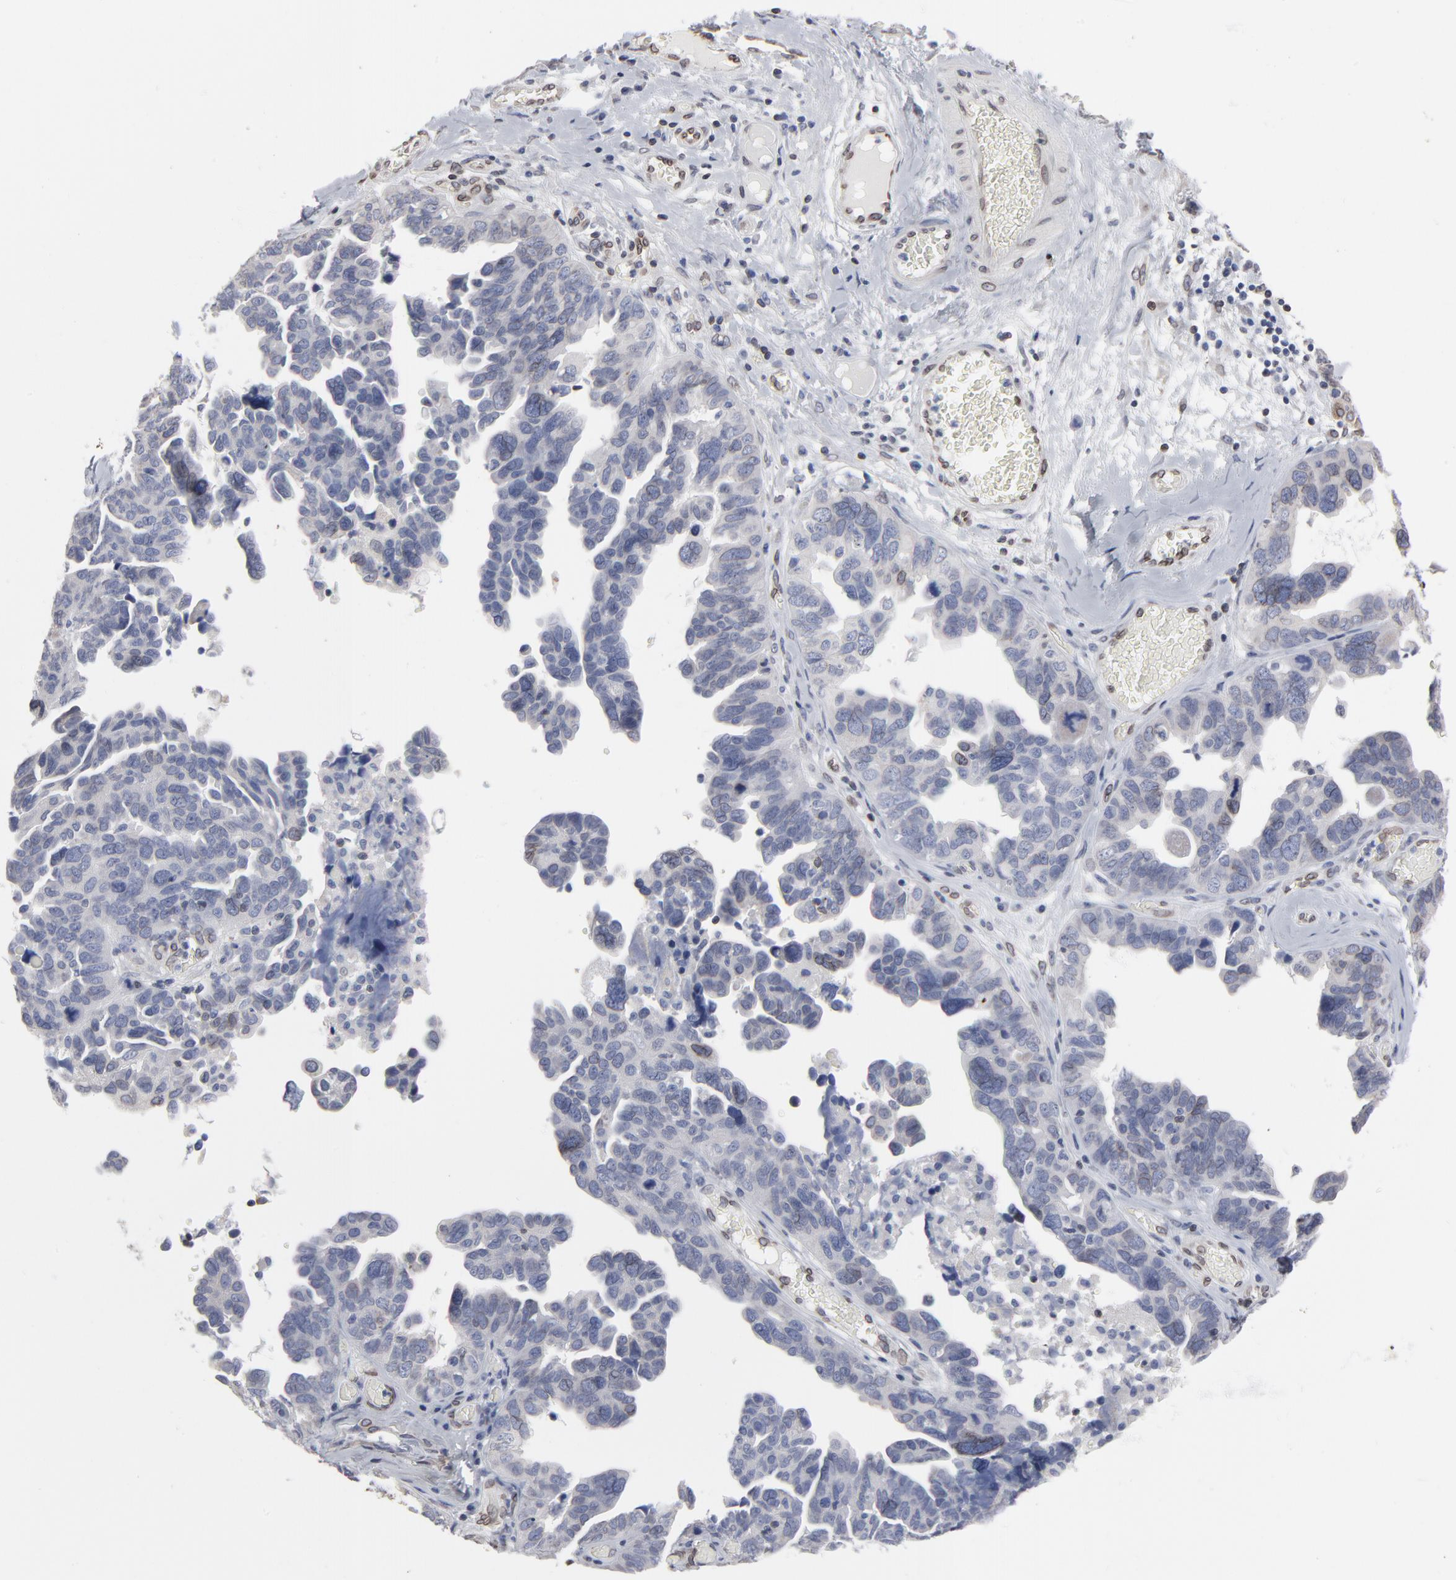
{"staining": {"intensity": "negative", "quantity": "none", "location": "none"}, "tissue": "ovarian cancer", "cell_type": "Tumor cells", "image_type": "cancer", "snomed": [{"axis": "morphology", "description": "Cystadenocarcinoma, serous, NOS"}, {"axis": "topography", "description": "Ovary"}], "caption": "Ovarian cancer was stained to show a protein in brown. There is no significant staining in tumor cells.", "gene": "SYNE2", "patient": {"sex": "female", "age": 64}}